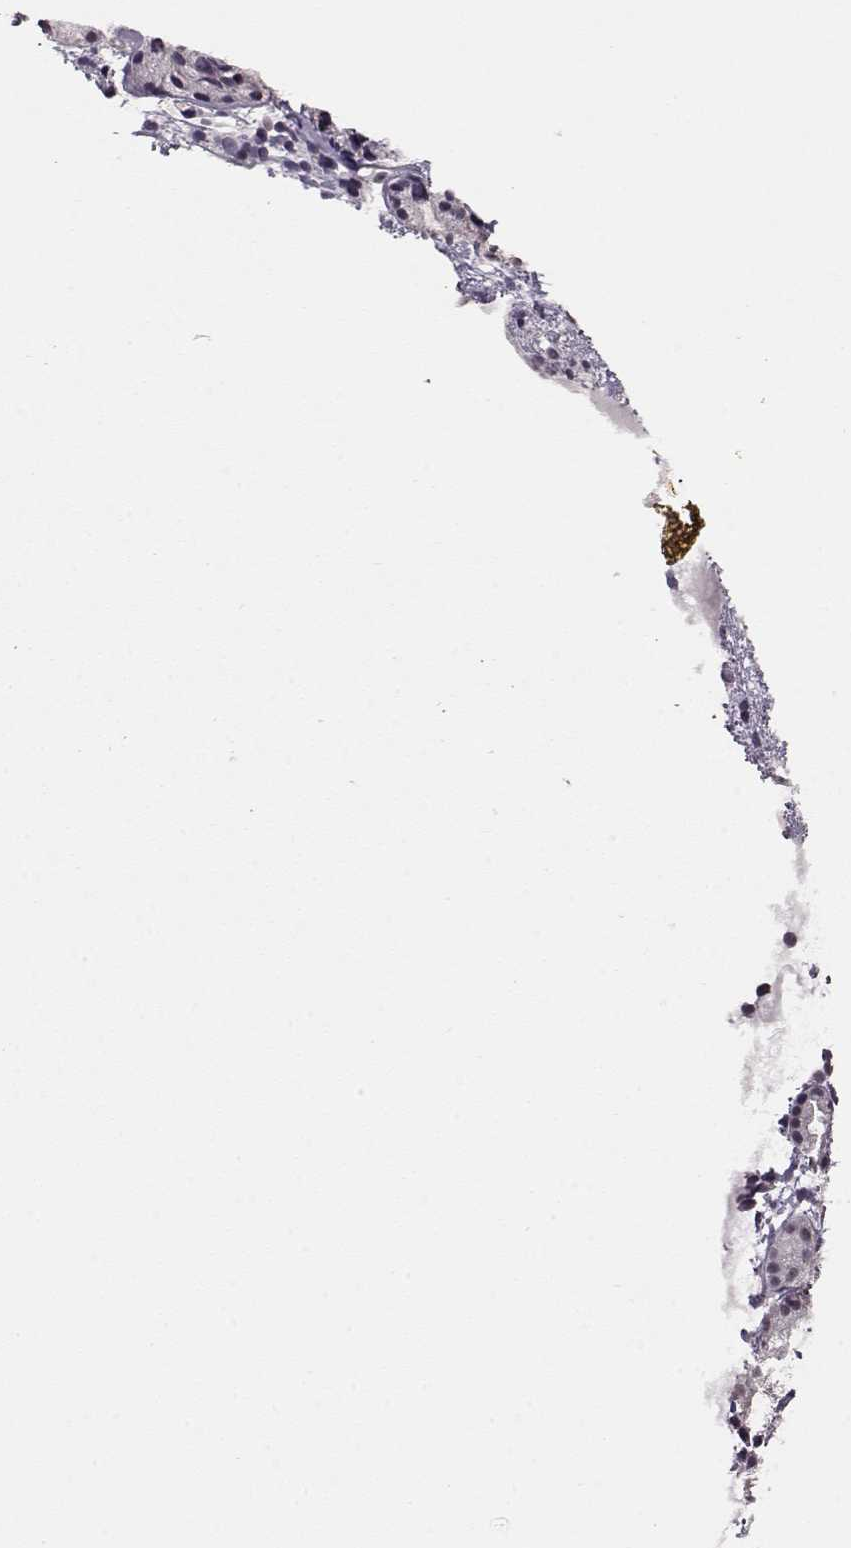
{"staining": {"intensity": "negative", "quantity": "none", "location": "none"}, "tissue": "nasopharynx", "cell_type": "Respiratory epithelial cells", "image_type": "normal", "snomed": [{"axis": "morphology", "description": "Normal tissue, NOS"}, {"axis": "topography", "description": "Nasopharynx"}], "caption": "Immunohistochemistry (IHC) image of unremarkable nasopharynx stained for a protein (brown), which reveals no staining in respiratory epithelial cells. The staining is performed using DAB brown chromogen with nuclei counter-stained in using hematoxylin.", "gene": "PCP4", "patient": {"sex": "male", "age": 29}}